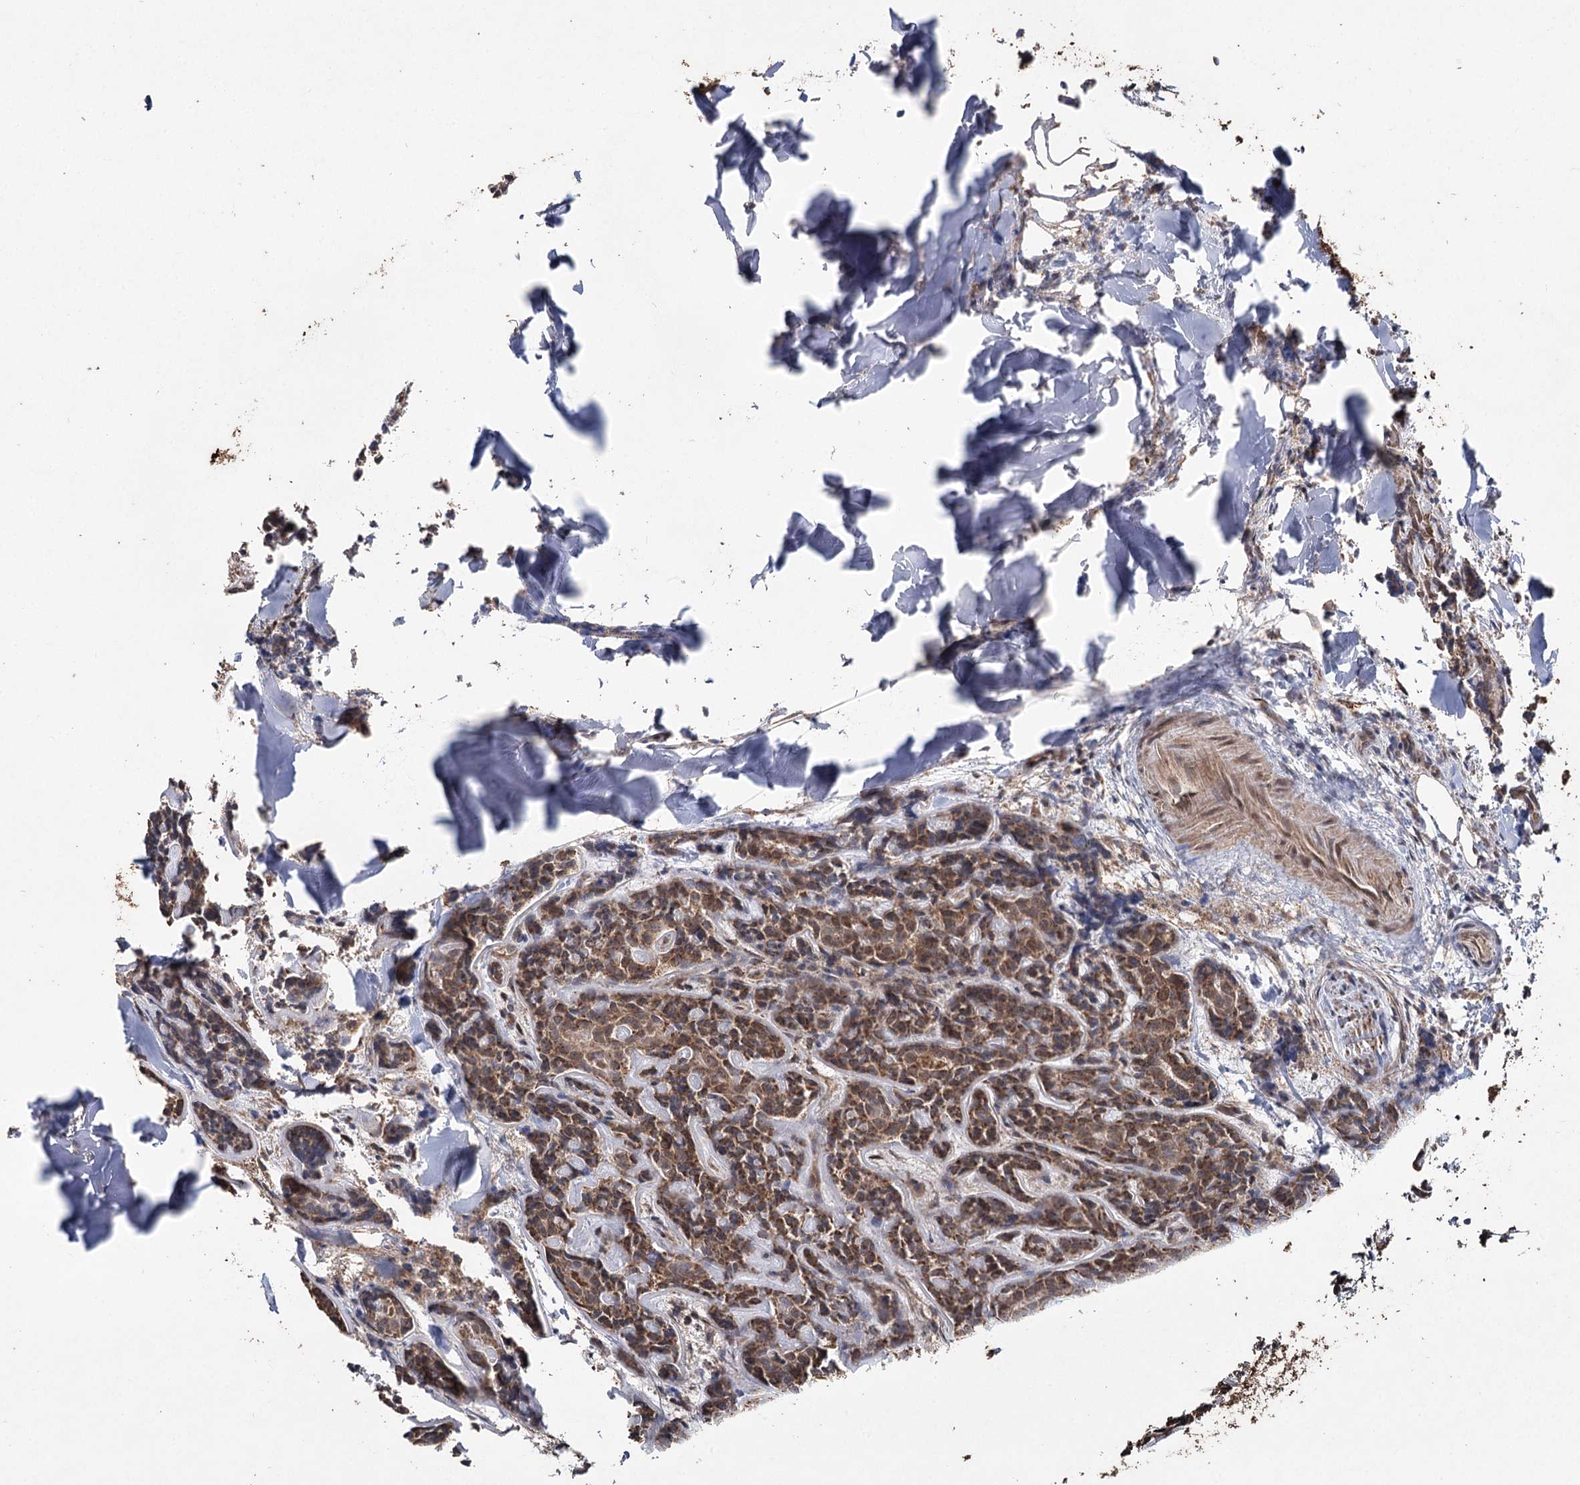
{"staining": {"intensity": "moderate", "quantity": ">75%", "location": "cytoplasmic/membranous"}, "tissue": "head and neck cancer", "cell_type": "Tumor cells", "image_type": "cancer", "snomed": [{"axis": "morphology", "description": "Adenocarcinoma, NOS"}, {"axis": "topography", "description": "Salivary gland"}, {"axis": "topography", "description": "Head-Neck"}], "caption": "Immunohistochemistry of head and neck cancer reveals medium levels of moderate cytoplasmic/membranous positivity in approximately >75% of tumor cells. The staining was performed using DAB (3,3'-diaminobenzidine) to visualize the protein expression in brown, while the nuclei were stained in blue with hematoxylin (Magnification: 20x).", "gene": "SLF2", "patient": {"sex": "female", "age": 63}}